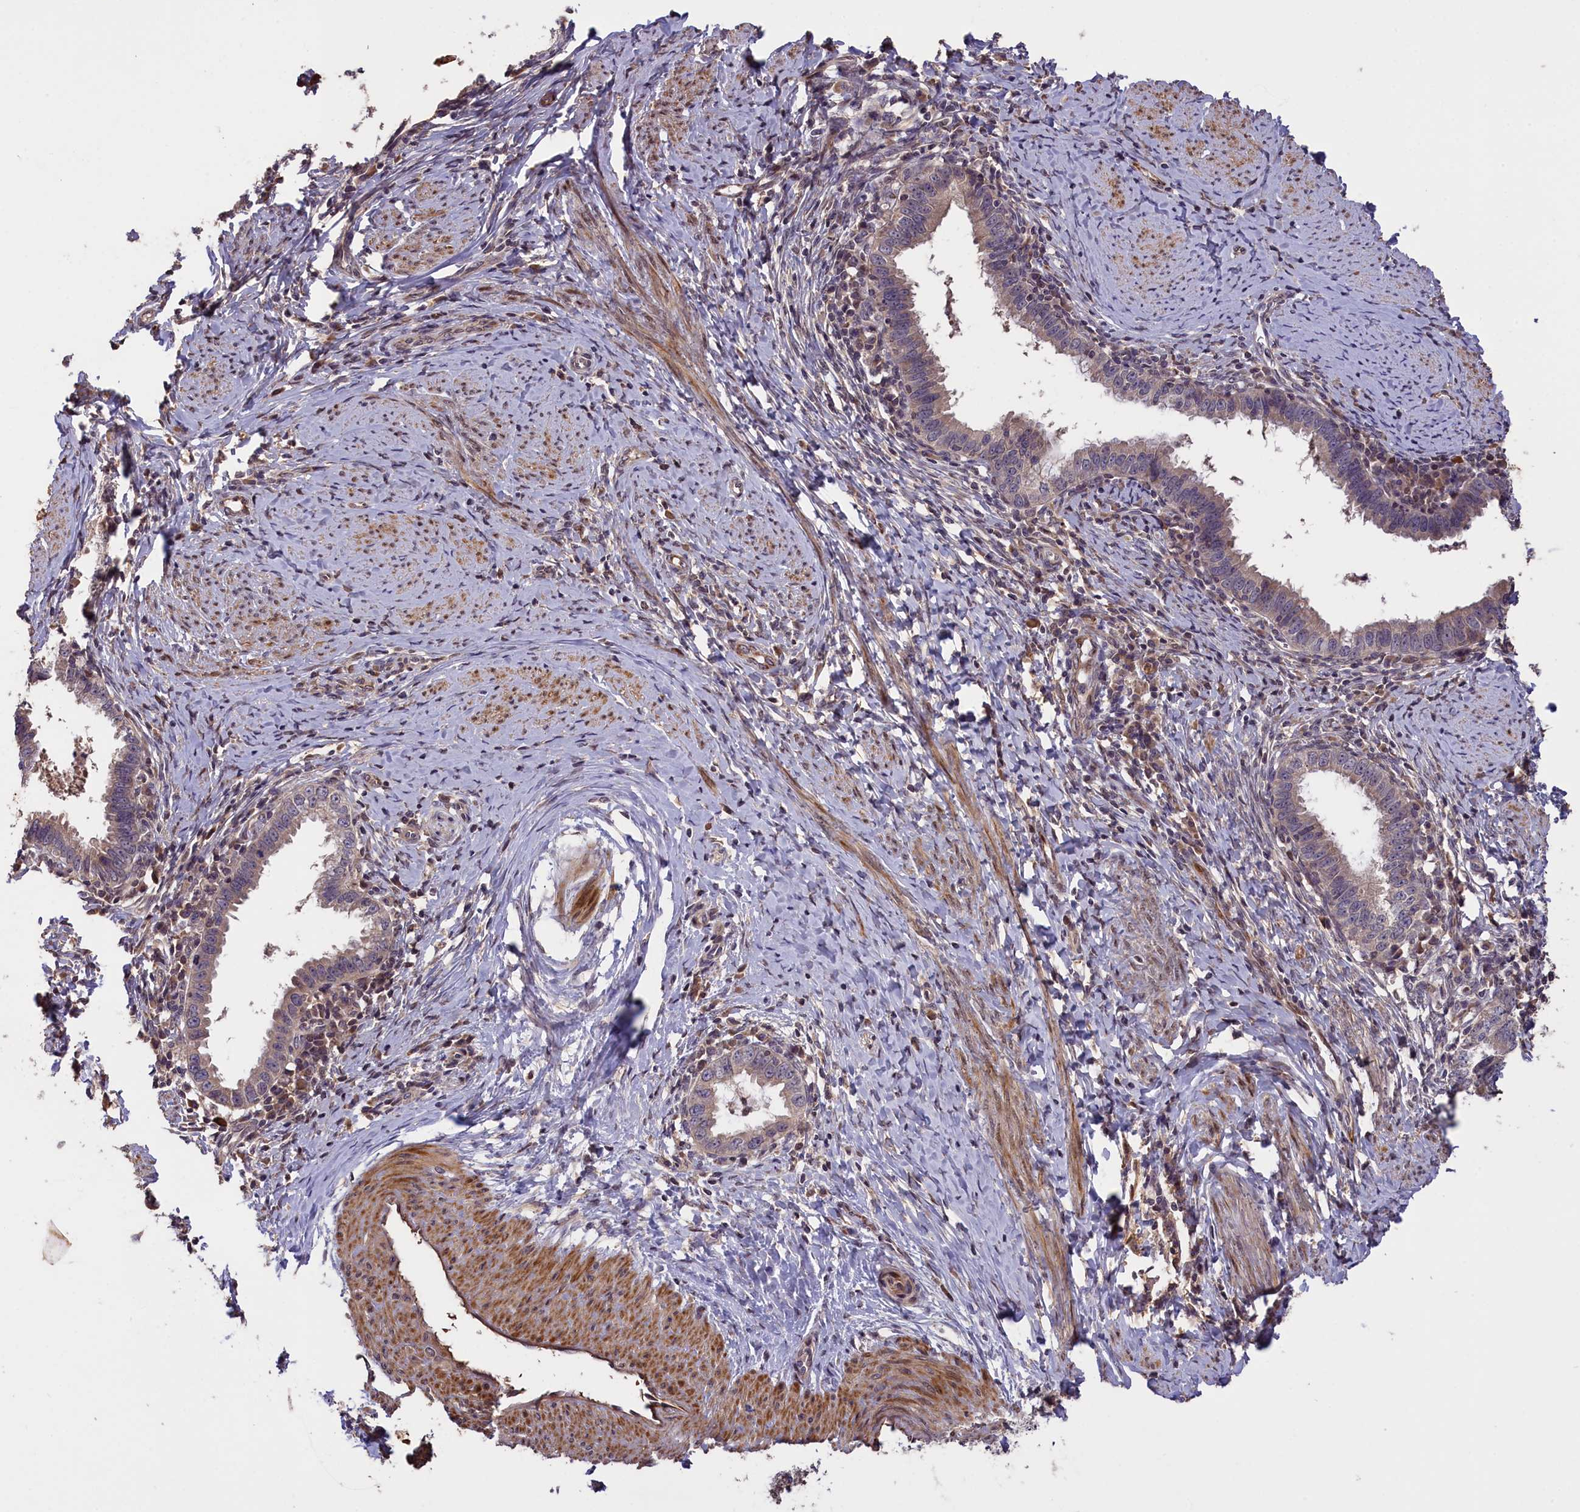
{"staining": {"intensity": "negative", "quantity": "none", "location": "none"}, "tissue": "cervical cancer", "cell_type": "Tumor cells", "image_type": "cancer", "snomed": [{"axis": "morphology", "description": "Adenocarcinoma, NOS"}, {"axis": "topography", "description": "Cervix"}], "caption": "Histopathology image shows no protein expression in tumor cells of cervical cancer tissue. (Stains: DAB (3,3'-diaminobenzidine) immunohistochemistry (IHC) with hematoxylin counter stain, Microscopy: brightfield microscopy at high magnification).", "gene": "DNAJB9", "patient": {"sex": "female", "age": 36}}